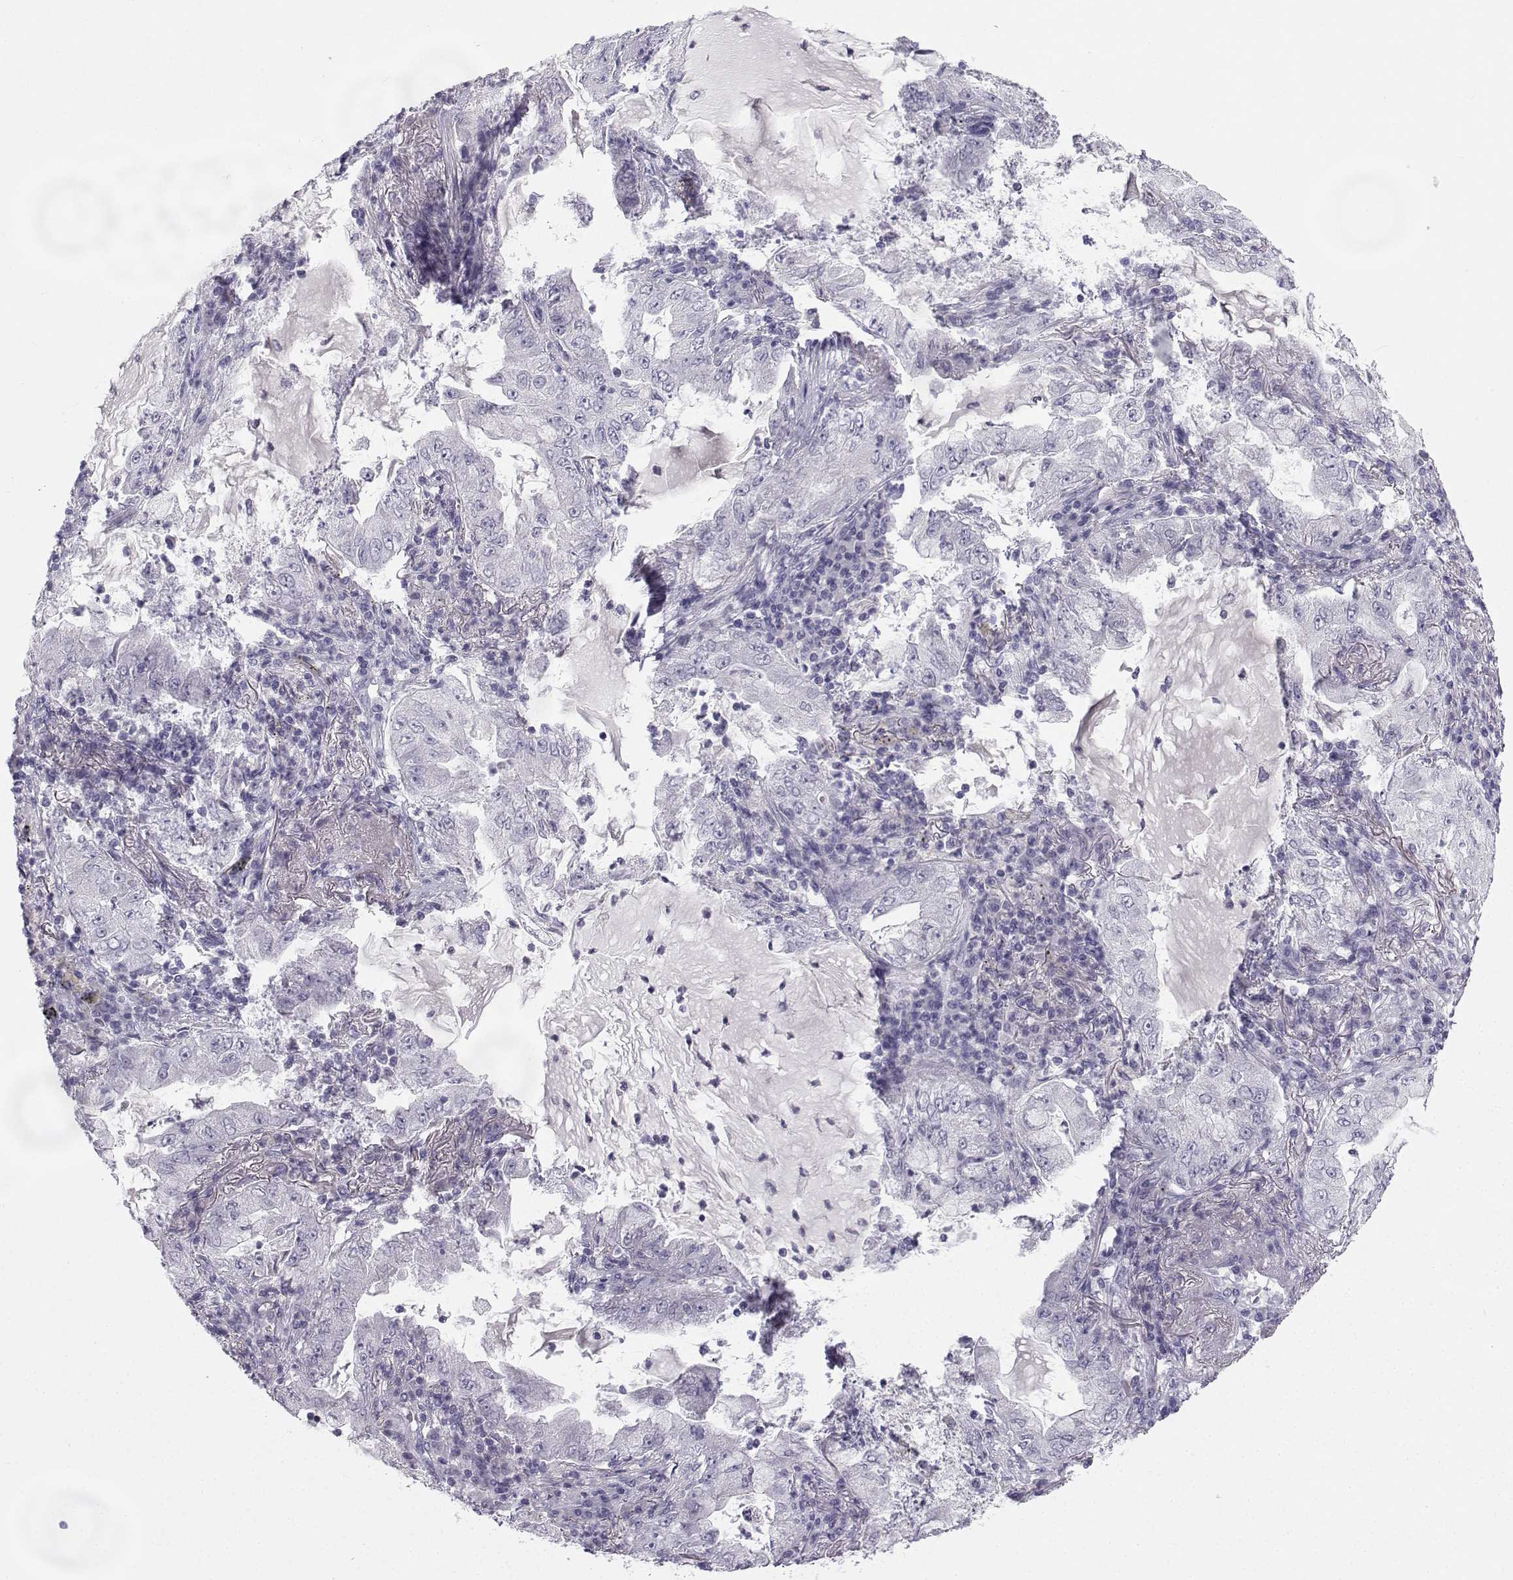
{"staining": {"intensity": "negative", "quantity": "none", "location": "none"}, "tissue": "lung cancer", "cell_type": "Tumor cells", "image_type": "cancer", "snomed": [{"axis": "morphology", "description": "Adenocarcinoma, NOS"}, {"axis": "topography", "description": "Lung"}], "caption": "An immunohistochemistry photomicrograph of lung adenocarcinoma is shown. There is no staining in tumor cells of lung adenocarcinoma. (DAB IHC with hematoxylin counter stain).", "gene": "SYCE1", "patient": {"sex": "female", "age": 73}}